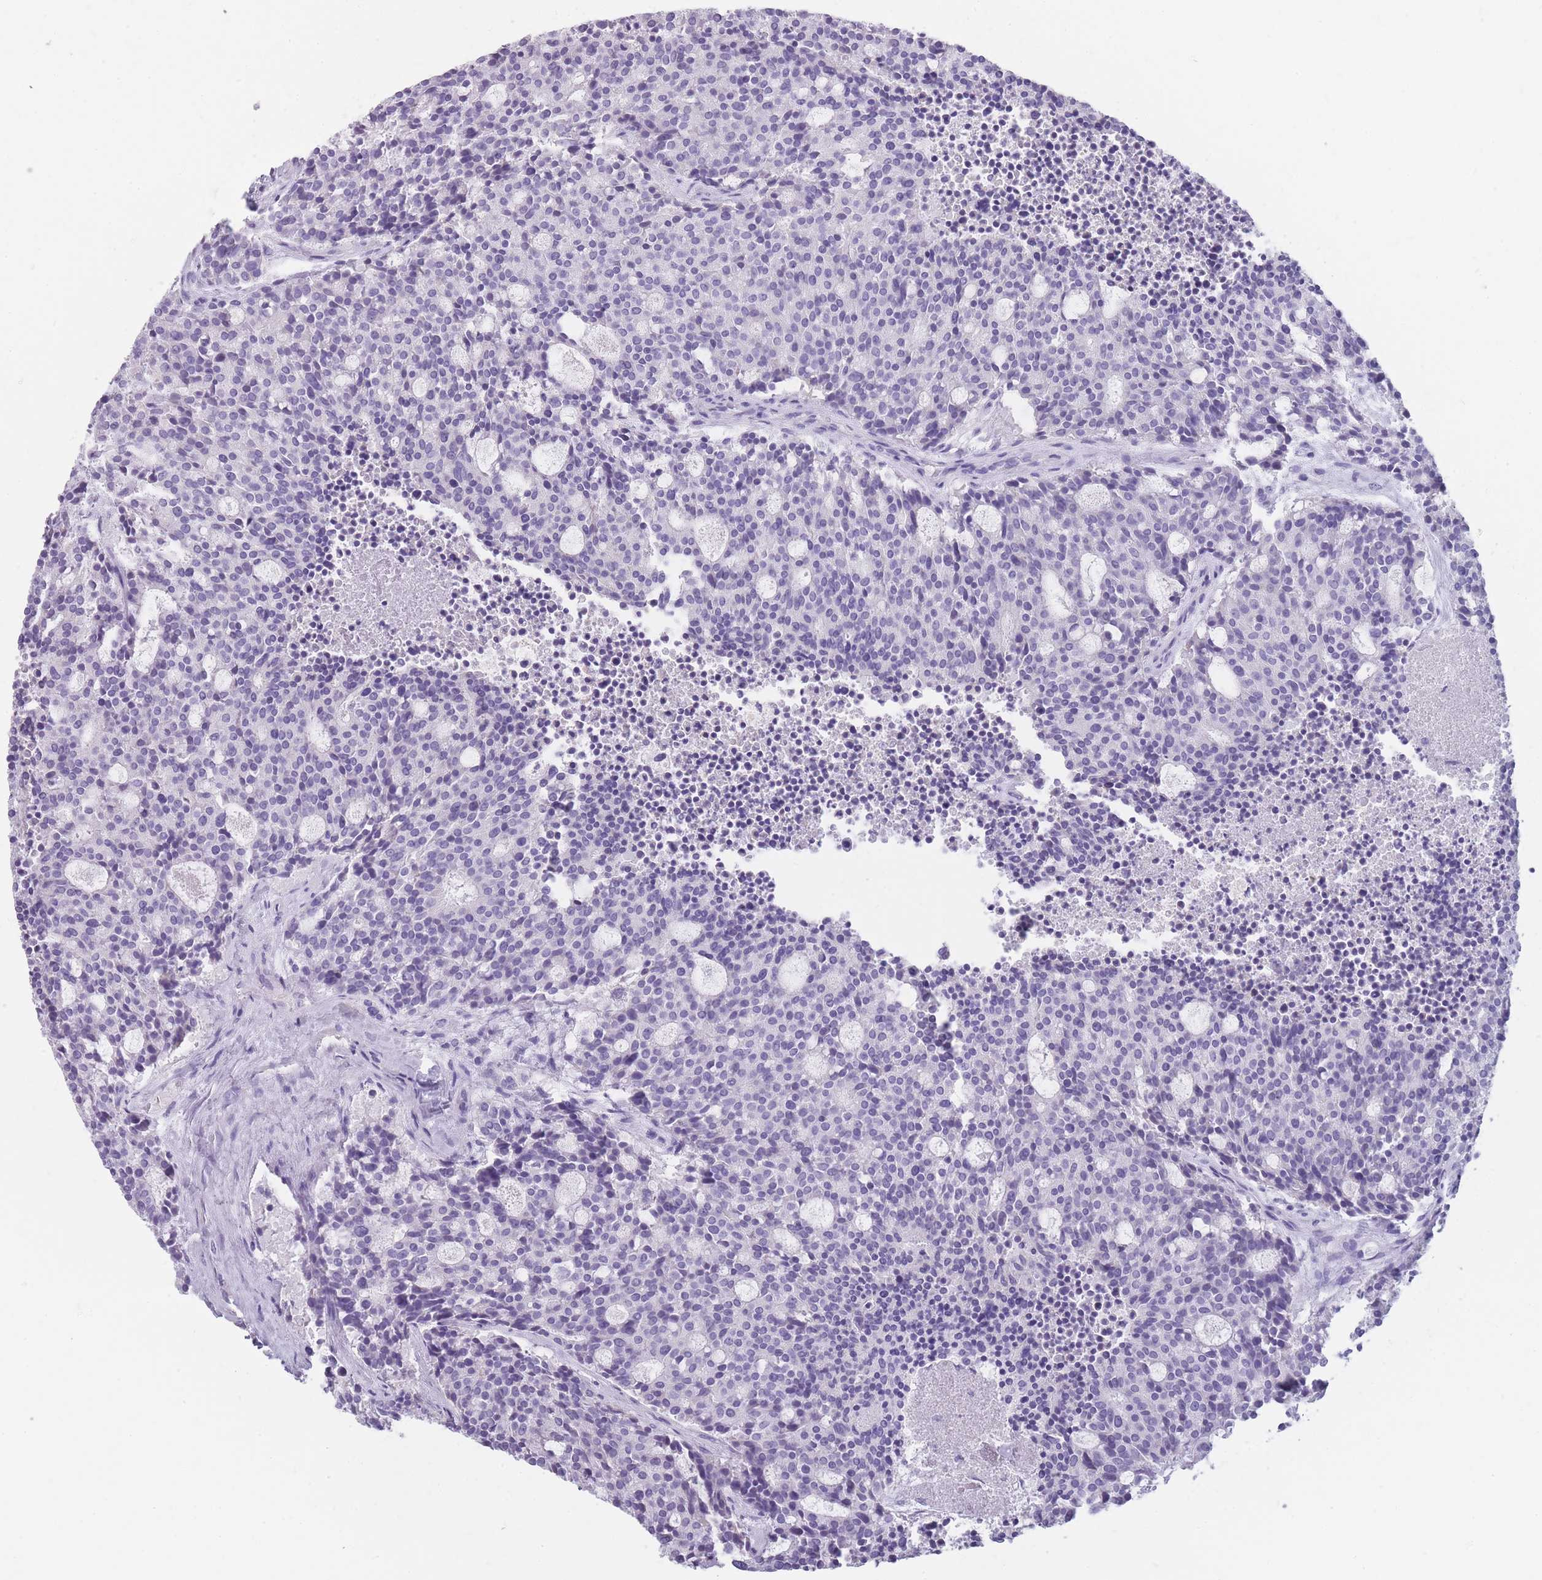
{"staining": {"intensity": "negative", "quantity": "none", "location": "none"}, "tissue": "carcinoid", "cell_type": "Tumor cells", "image_type": "cancer", "snomed": [{"axis": "morphology", "description": "Carcinoid, malignant, NOS"}, {"axis": "topography", "description": "Pancreas"}], "caption": "Malignant carcinoid was stained to show a protein in brown. There is no significant positivity in tumor cells.", "gene": "TCP11", "patient": {"sex": "female", "age": 54}}